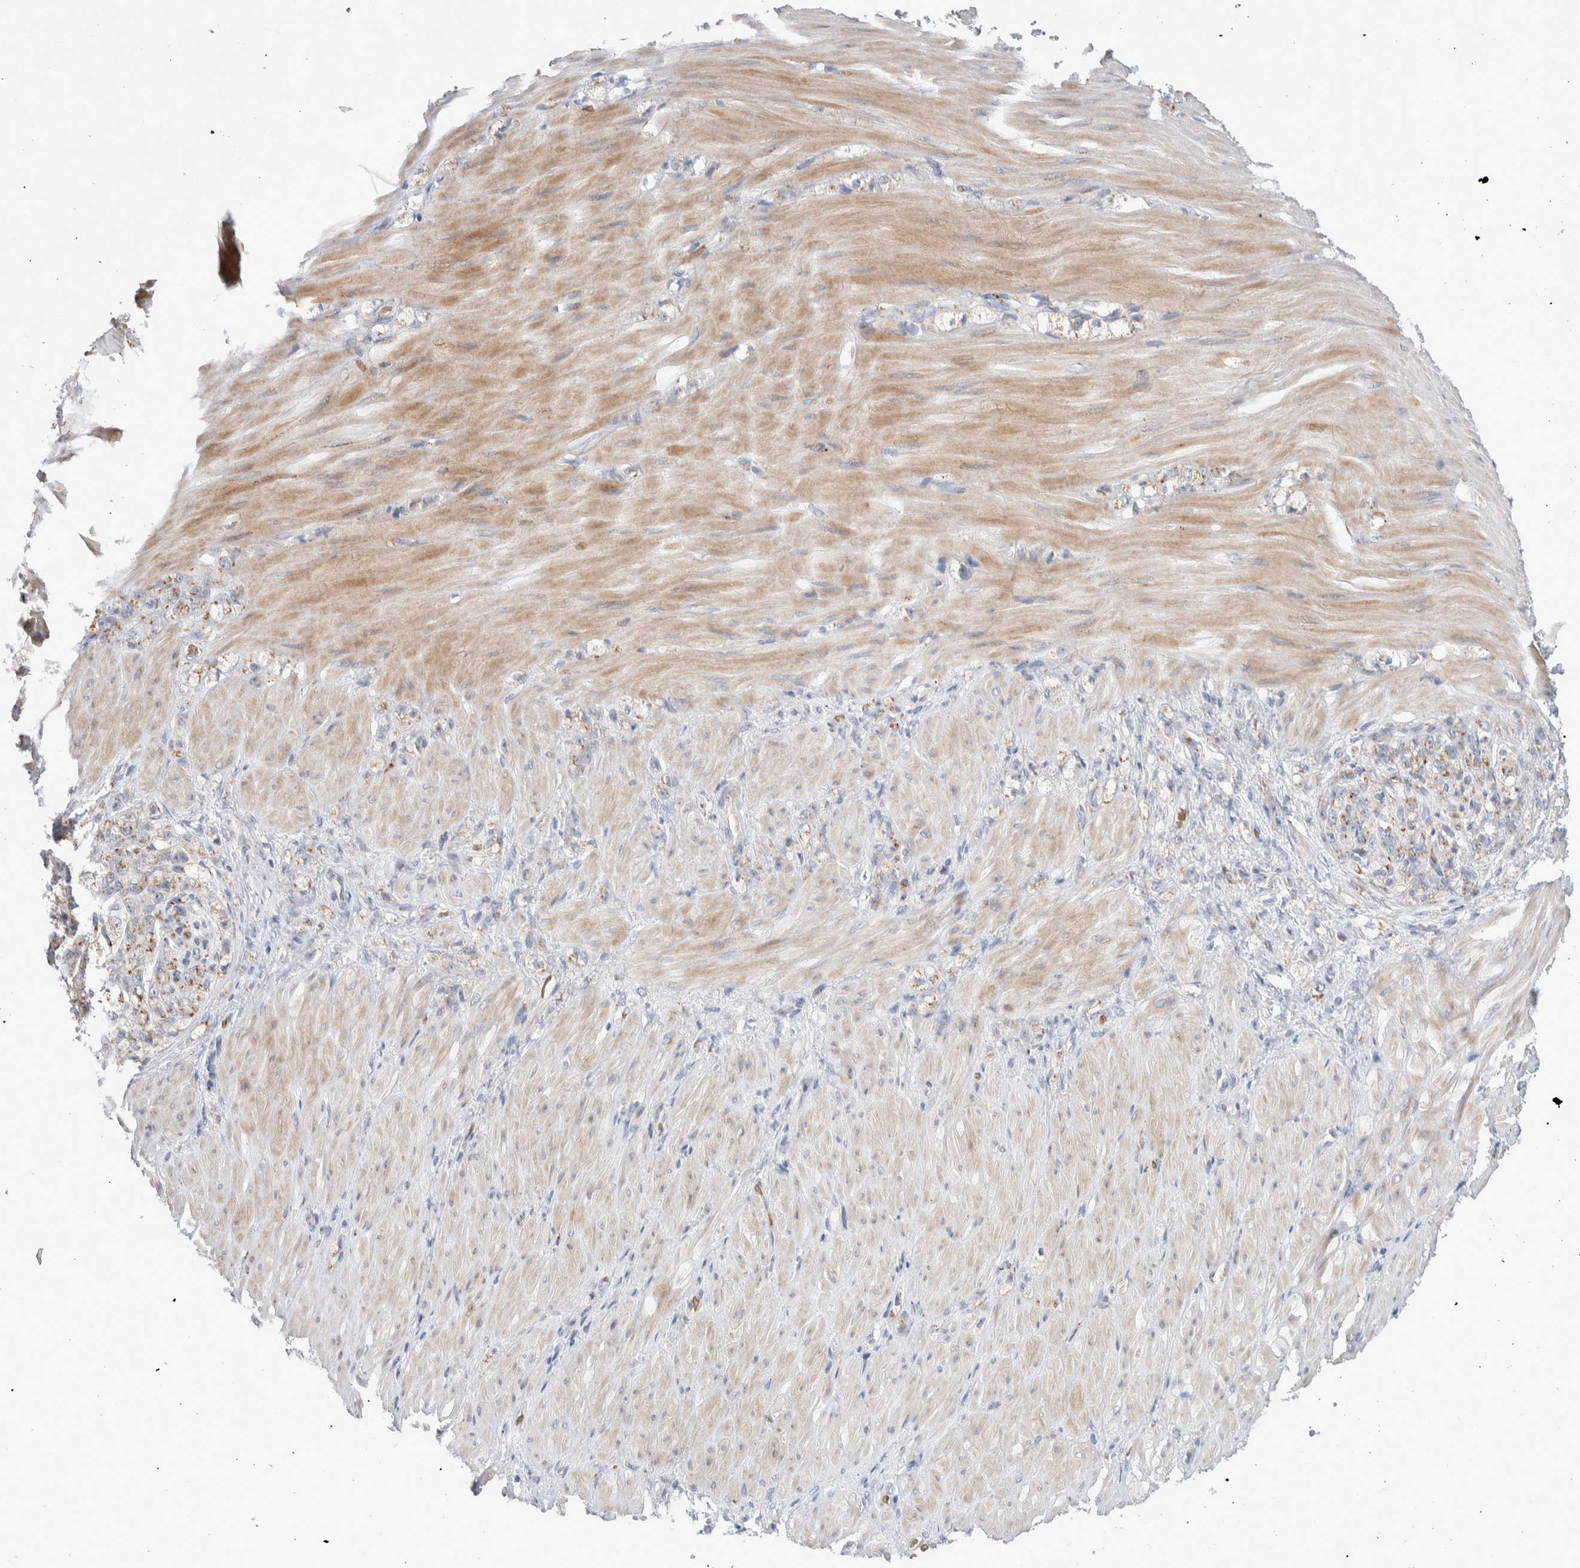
{"staining": {"intensity": "weak", "quantity": ">75%", "location": "cytoplasmic/membranous"}, "tissue": "stomach cancer", "cell_type": "Tumor cells", "image_type": "cancer", "snomed": [{"axis": "morphology", "description": "Normal tissue, NOS"}, {"axis": "morphology", "description": "Adenocarcinoma, NOS"}, {"axis": "topography", "description": "Stomach"}], "caption": "Protein expression analysis of stomach cancer (adenocarcinoma) demonstrates weak cytoplasmic/membranous expression in approximately >75% of tumor cells.", "gene": "SLC38A10", "patient": {"sex": "male", "age": 82}}